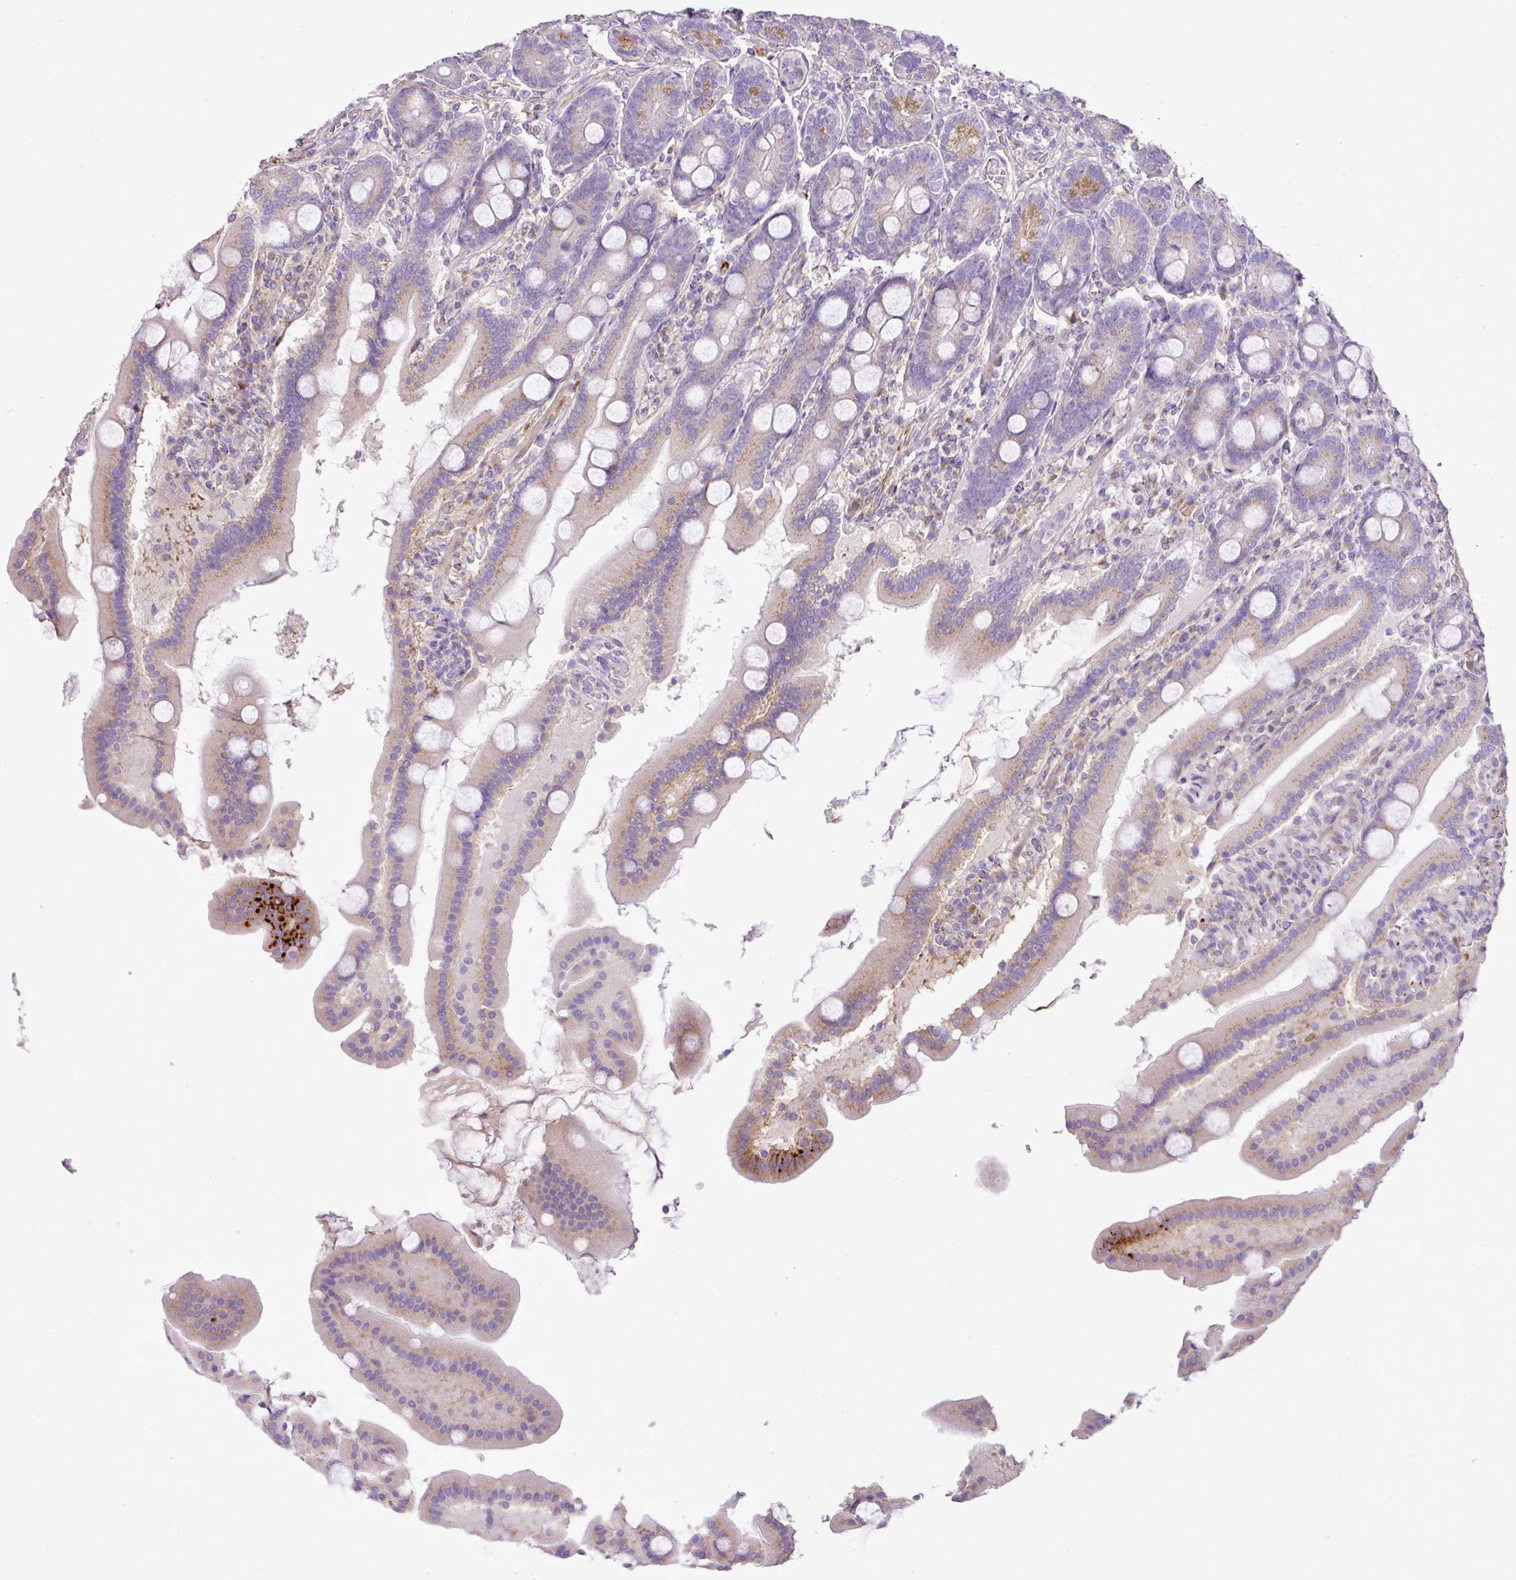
{"staining": {"intensity": "moderate", "quantity": "<25%", "location": "cytoplasmic/membranous"}, "tissue": "duodenum", "cell_type": "Glandular cells", "image_type": "normal", "snomed": [{"axis": "morphology", "description": "Normal tissue, NOS"}, {"axis": "topography", "description": "Duodenum"}], "caption": "Protein staining shows moderate cytoplasmic/membranous expression in approximately <25% of glandular cells in unremarkable duodenum. The protein of interest is shown in brown color, while the nuclei are stained blue.", "gene": "CTXN2", "patient": {"sex": "male", "age": 55}}